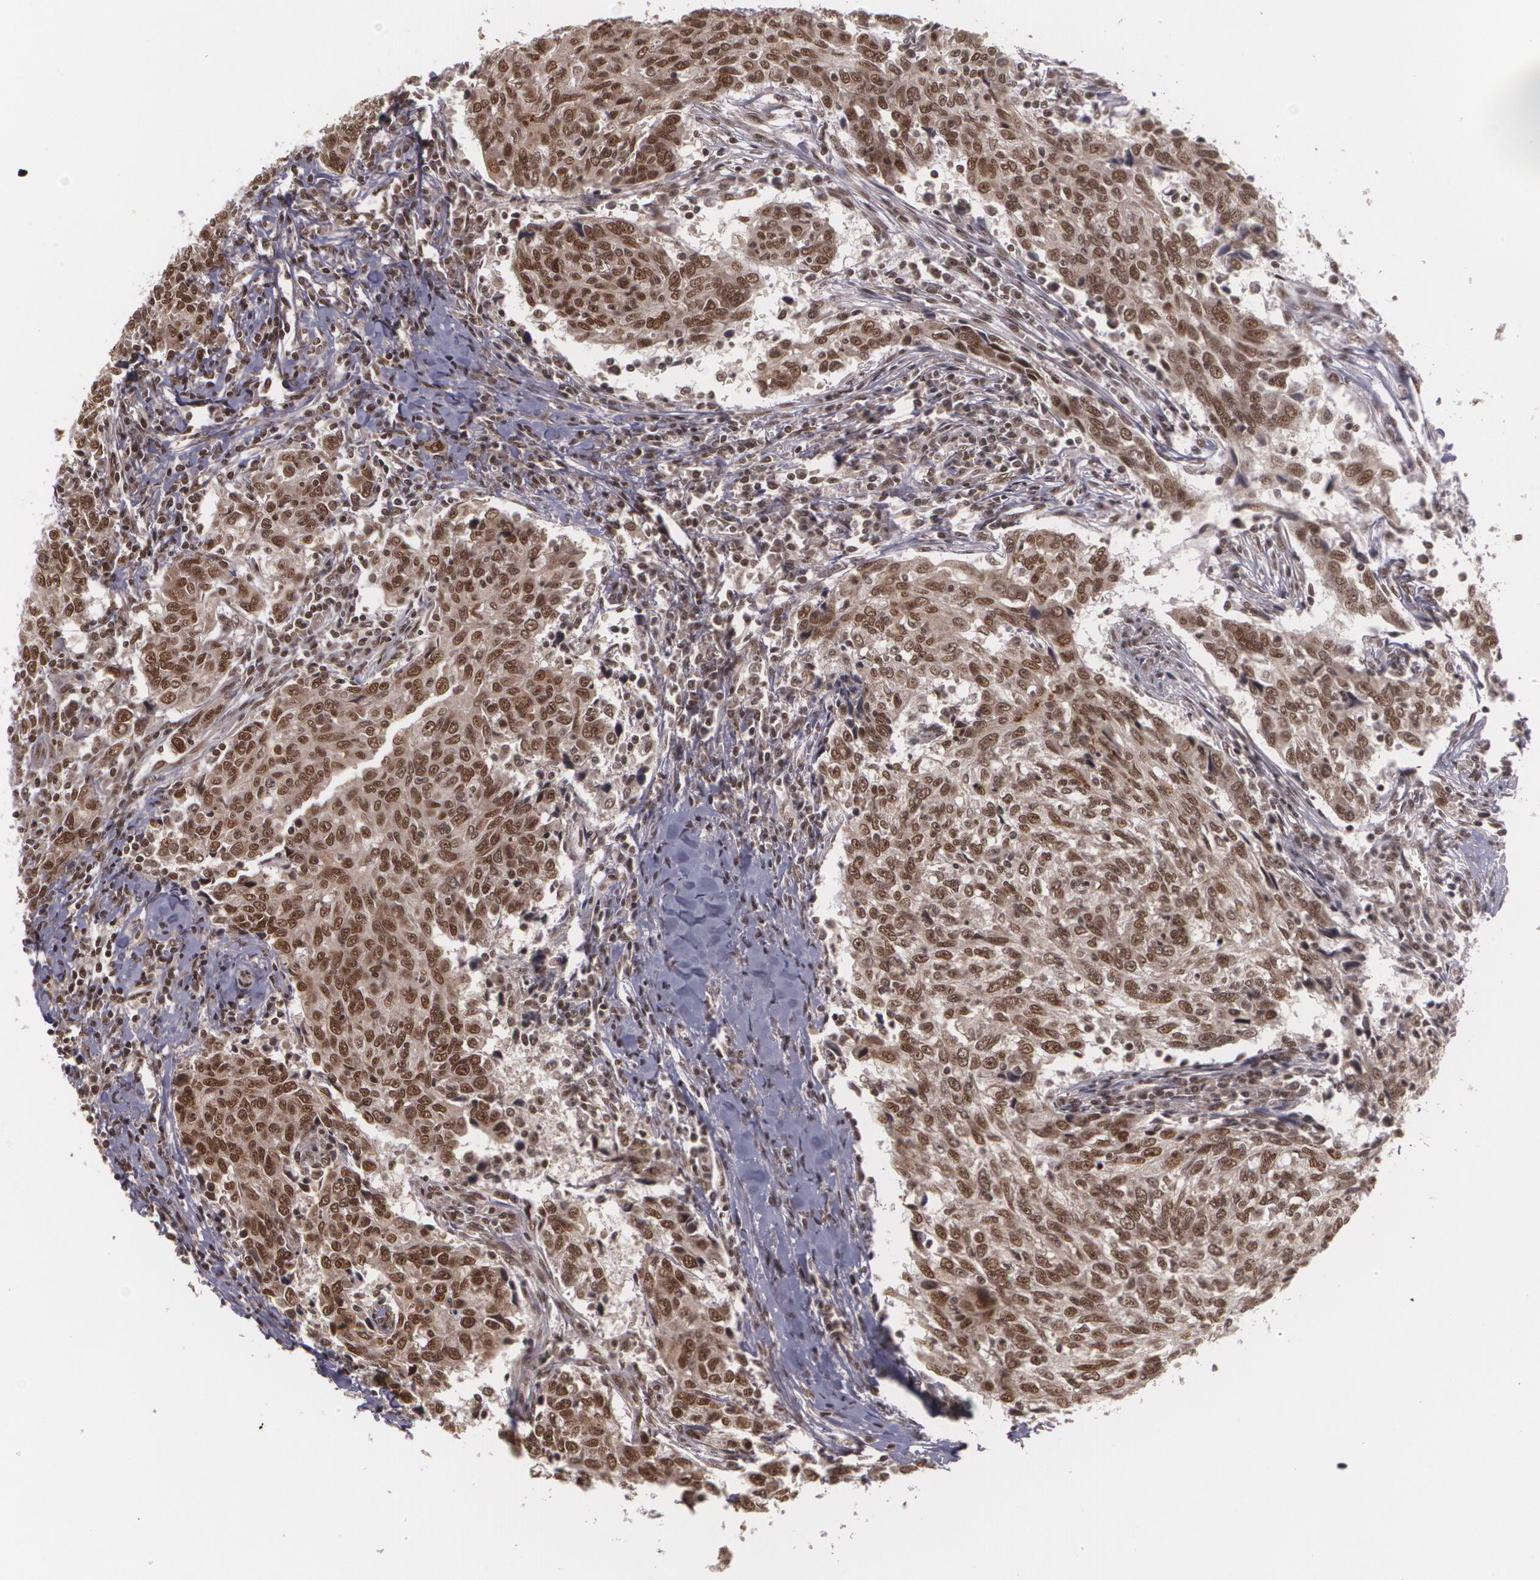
{"staining": {"intensity": "strong", "quantity": ">75%", "location": "cytoplasmic/membranous,nuclear"}, "tissue": "breast cancer", "cell_type": "Tumor cells", "image_type": "cancer", "snomed": [{"axis": "morphology", "description": "Duct carcinoma"}, {"axis": "topography", "description": "Breast"}], "caption": "Intraductal carcinoma (breast) tissue shows strong cytoplasmic/membranous and nuclear positivity in about >75% of tumor cells", "gene": "RXRB", "patient": {"sex": "female", "age": 50}}